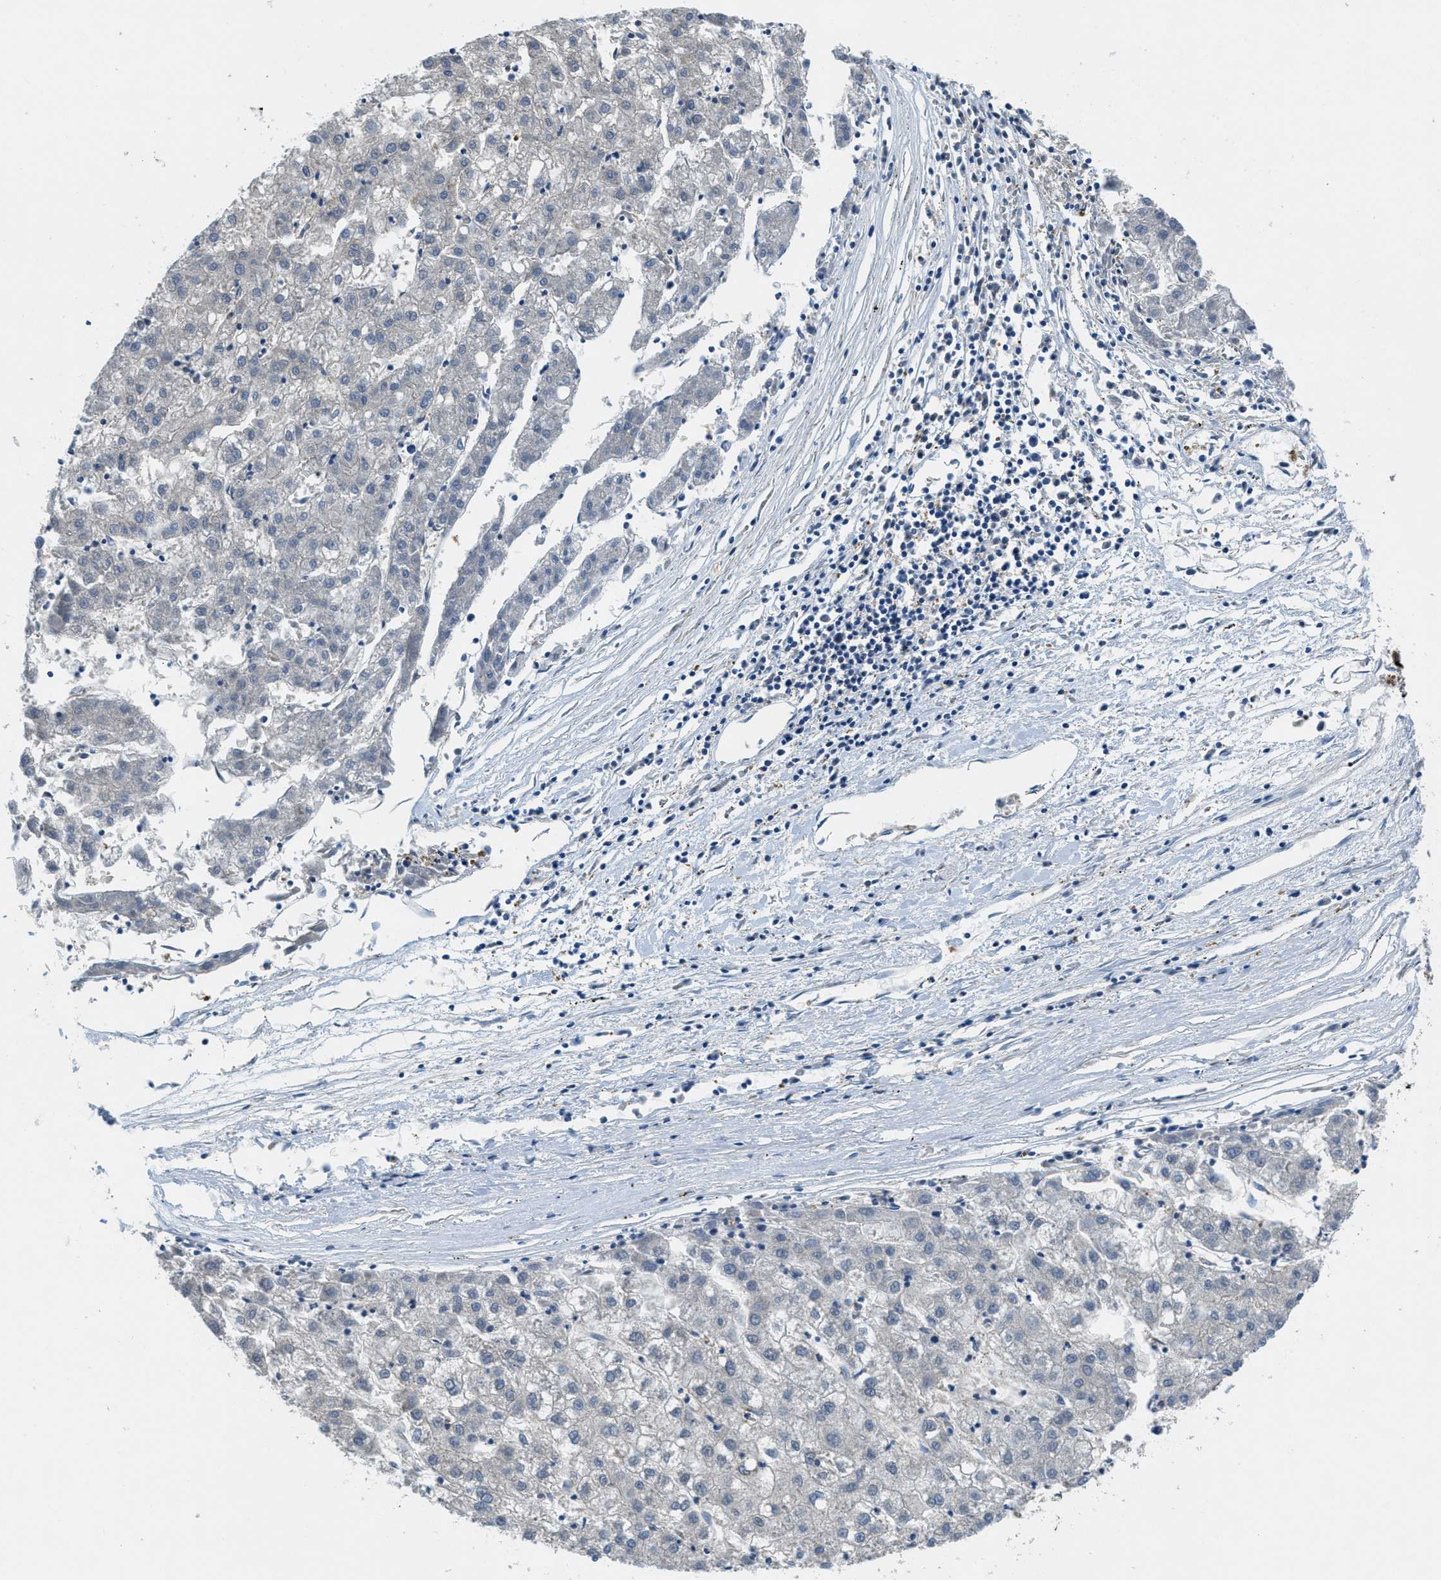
{"staining": {"intensity": "negative", "quantity": "none", "location": "none"}, "tissue": "liver cancer", "cell_type": "Tumor cells", "image_type": "cancer", "snomed": [{"axis": "morphology", "description": "Carcinoma, Hepatocellular, NOS"}, {"axis": "topography", "description": "Liver"}], "caption": "Photomicrograph shows no significant protein staining in tumor cells of liver cancer.", "gene": "PIP5K1C", "patient": {"sex": "male", "age": 72}}